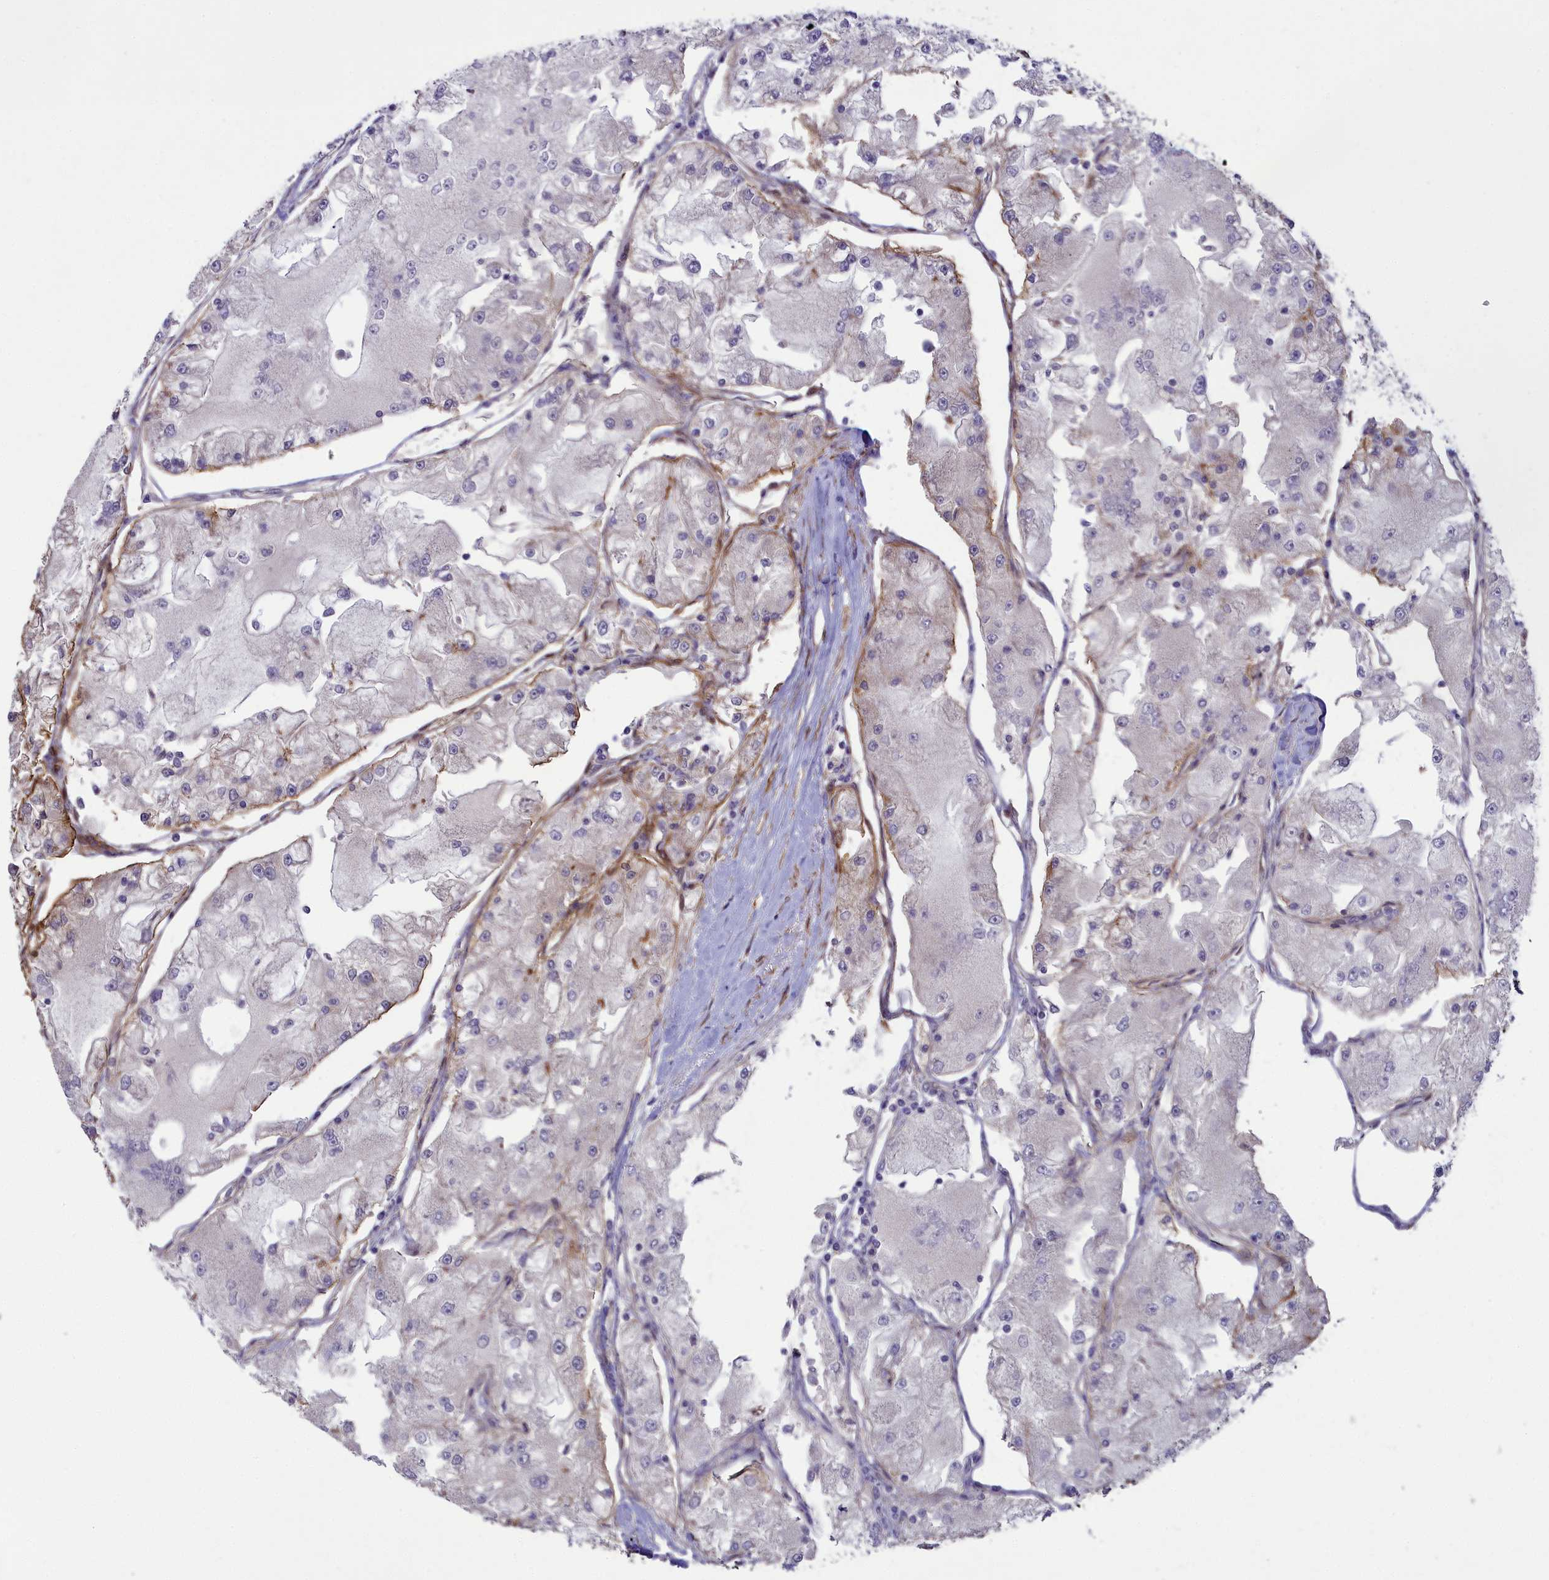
{"staining": {"intensity": "negative", "quantity": "none", "location": "none"}, "tissue": "renal cancer", "cell_type": "Tumor cells", "image_type": "cancer", "snomed": [{"axis": "morphology", "description": "Adenocarcinoma, NOS"}, {"axis": "topography", "description": "Kidney"}], "caption": "Immunohistochemistry (IHC) histopathology image of neoplastic tissue: human renal cancer (adenocarcinoma) stained with DAB (3,3'-diaminobenzidine) shows no significant protein positivity in tumor cells.", "gene": "TNS1", "patient": {"sex": "female", "age": 72}}